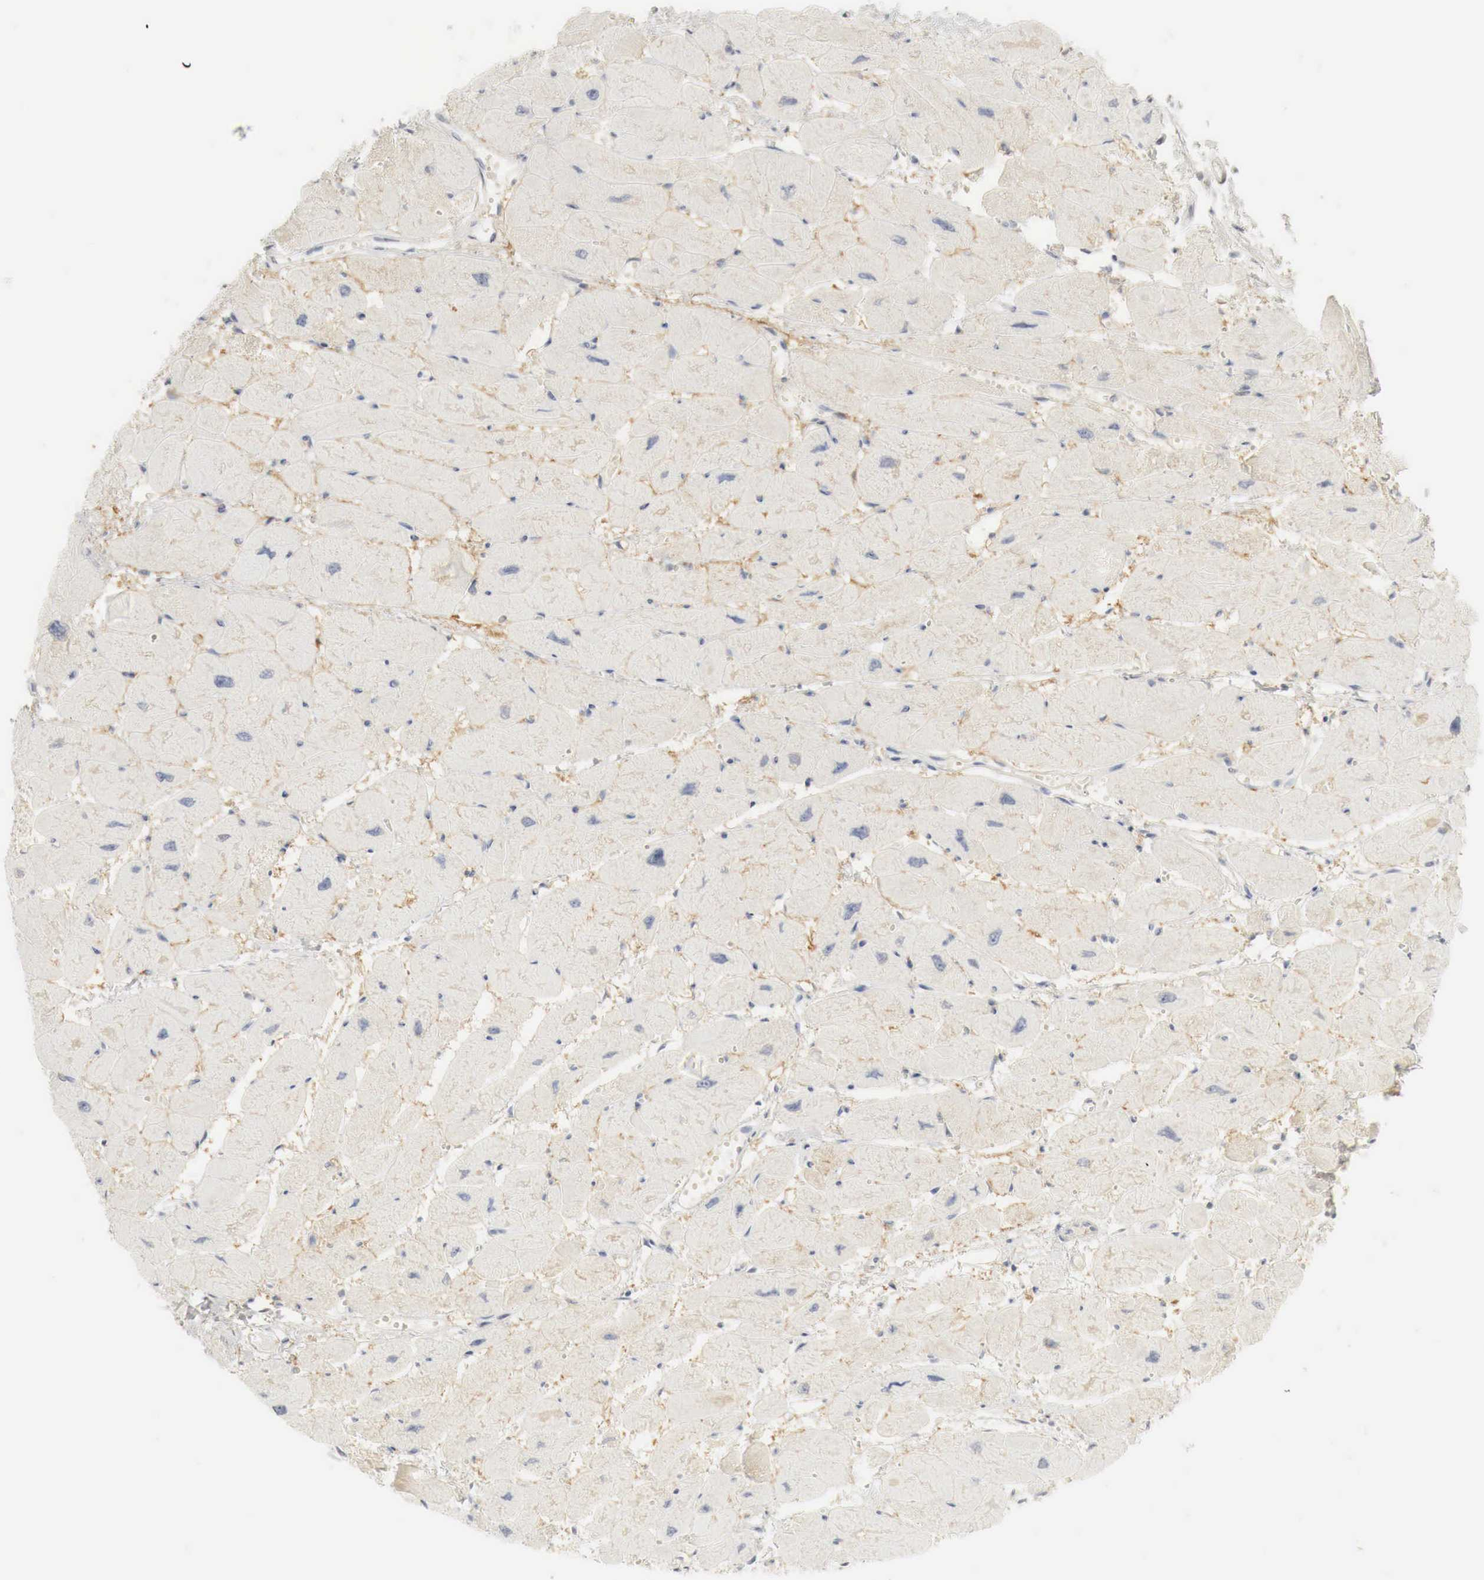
{"staining": {"intensity": "weak", "quantity": ">75%", "location": "cytoplasmic/membranous"}, "tissue": "heart muscle", "cell_type": "Cardiomyocytes", "image_type": "normal", "snomed": [{"axis": "morphology", "description": "Normal tissue, NOS"}, {"axis": "topography", "description": "Heart"}], "caption": "Unremarkable heart muscle was stained to show a protein in brown. There is low levels of weak cytoplasmic/membranous staining in approximately >75% of cardiomyocytes.", "gene": "MYC", "patient": {"sex": "female", "age": 54}}